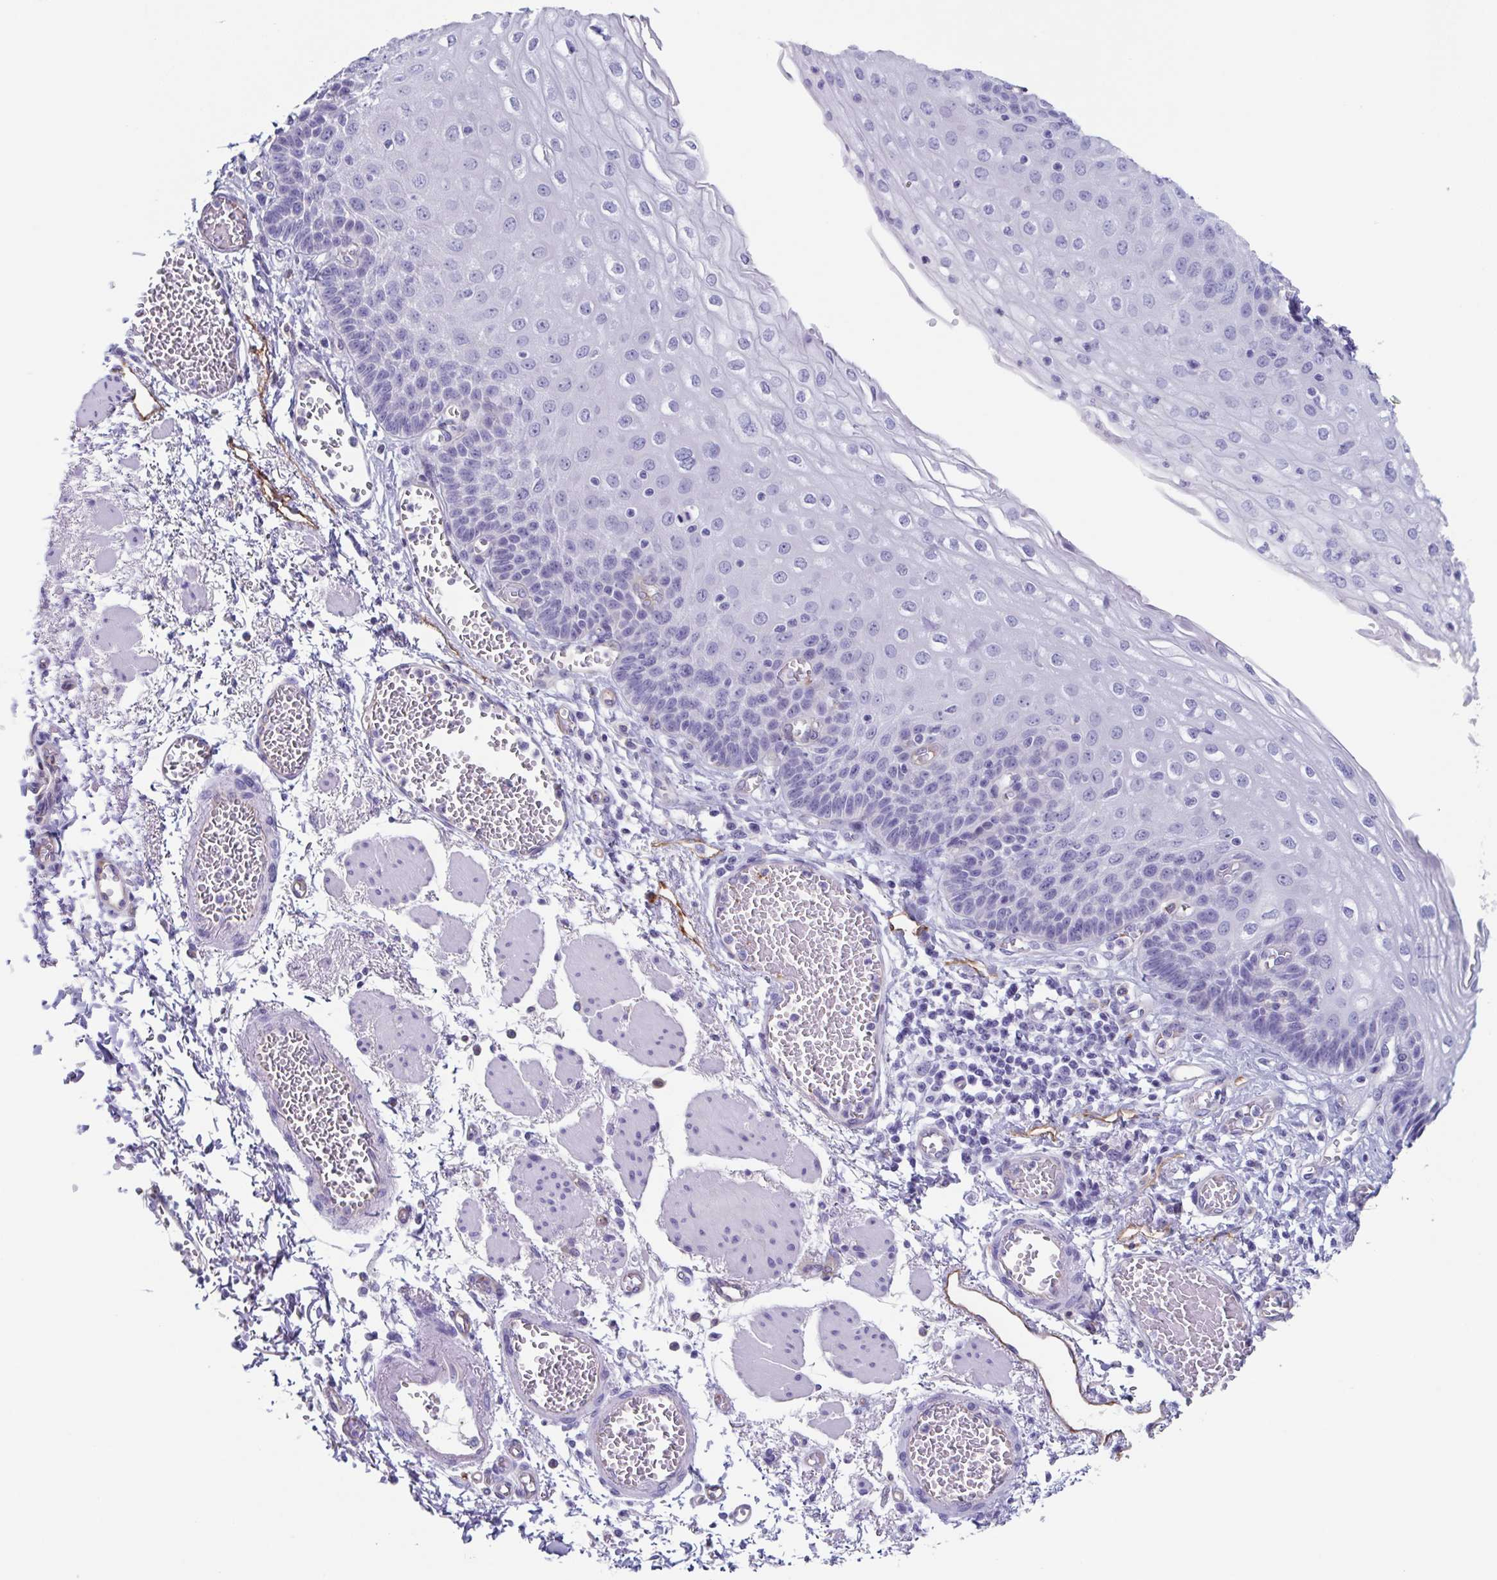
{"staining": {"intensity": "negative", "quantity": "none", "location": "none"}, "tissue": "esophagus", "cell_type": "Squamous epithelial cells", "image_type": "normal", "snomed": [{"axis": "morphology", "description": "Normal tissue, NOS"}, {"axis": "morphology", "description": "Adenocarcinoma, NOS"}, {"axis": "topography", "description": "Esophagus"}], "caption": "This is a image of immunohistochemistry (IHC) staining of unremarkable esophagus, which shows no staining in squamous epithelial cells. The staining is performed using DAB brown chromogen with nuclei counter-stained in using hematoxylin.", "gene": "LYRM2", "patient": {"sex": "male", "age": 81}}